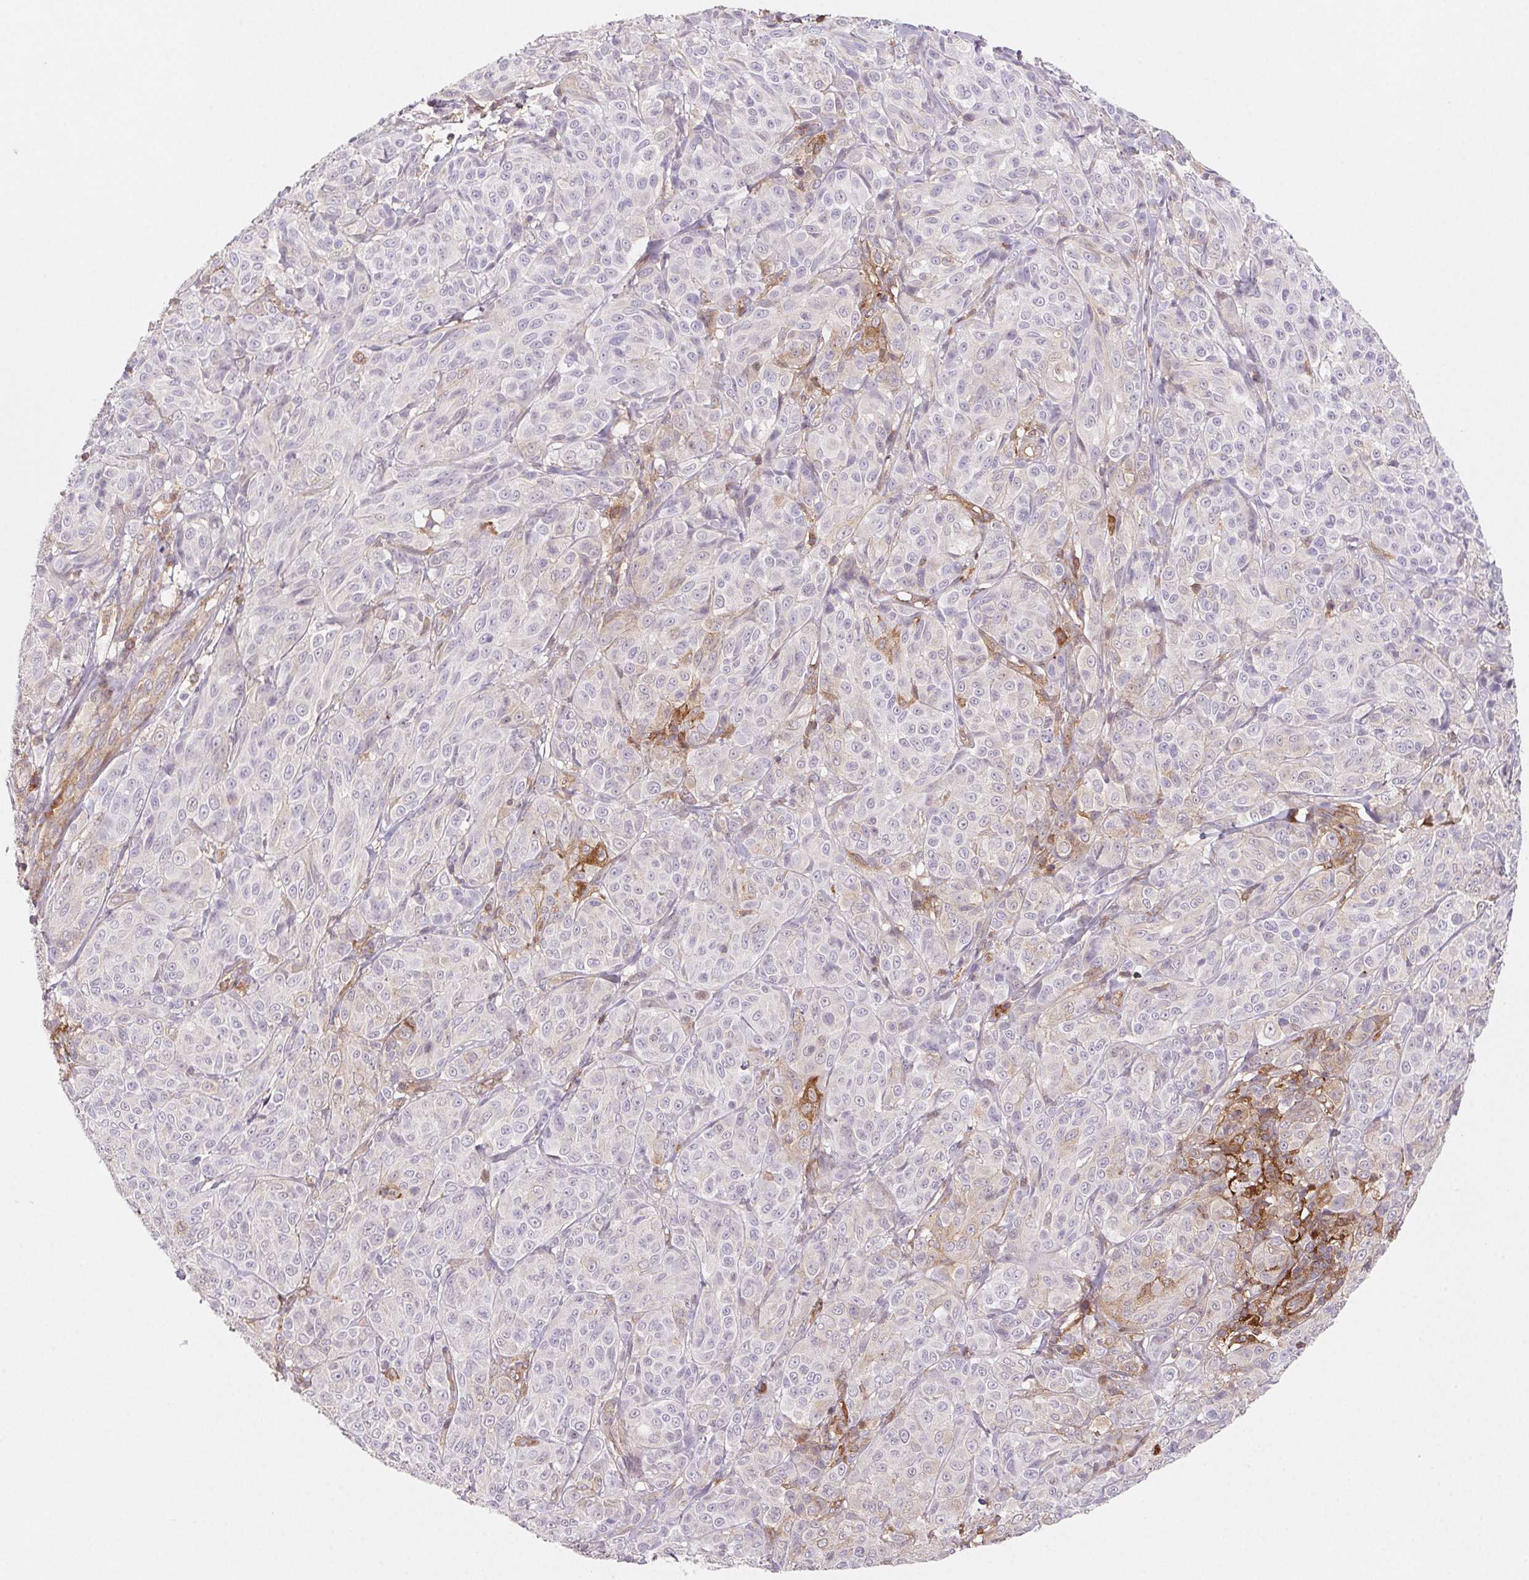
{"staining": {"intensity": "moderate", "quantity": "<25%", "location": "cytoplasmic/membranous"}, "tissue": "melanoma", "cell_type": "Tumor cells", "image_type": "cancer", "snomed": [{"axis": "morphology", "description": "Malignant melanoma, NOS"}, {"axis": "topography", "description": "Skin"}], "caption": "High-magnification brightfield microscopy of malignant melanoma stained with DAB (3,3'-diaminobenzidine) (brown) and counterstained with hematoxylin (blue). tumor cells exhibit moderate cytoplasmic/membranous expression is present in about<25% of cells.", "gene": "GBP1", "patient": {"sex": "male", "age": 89}}